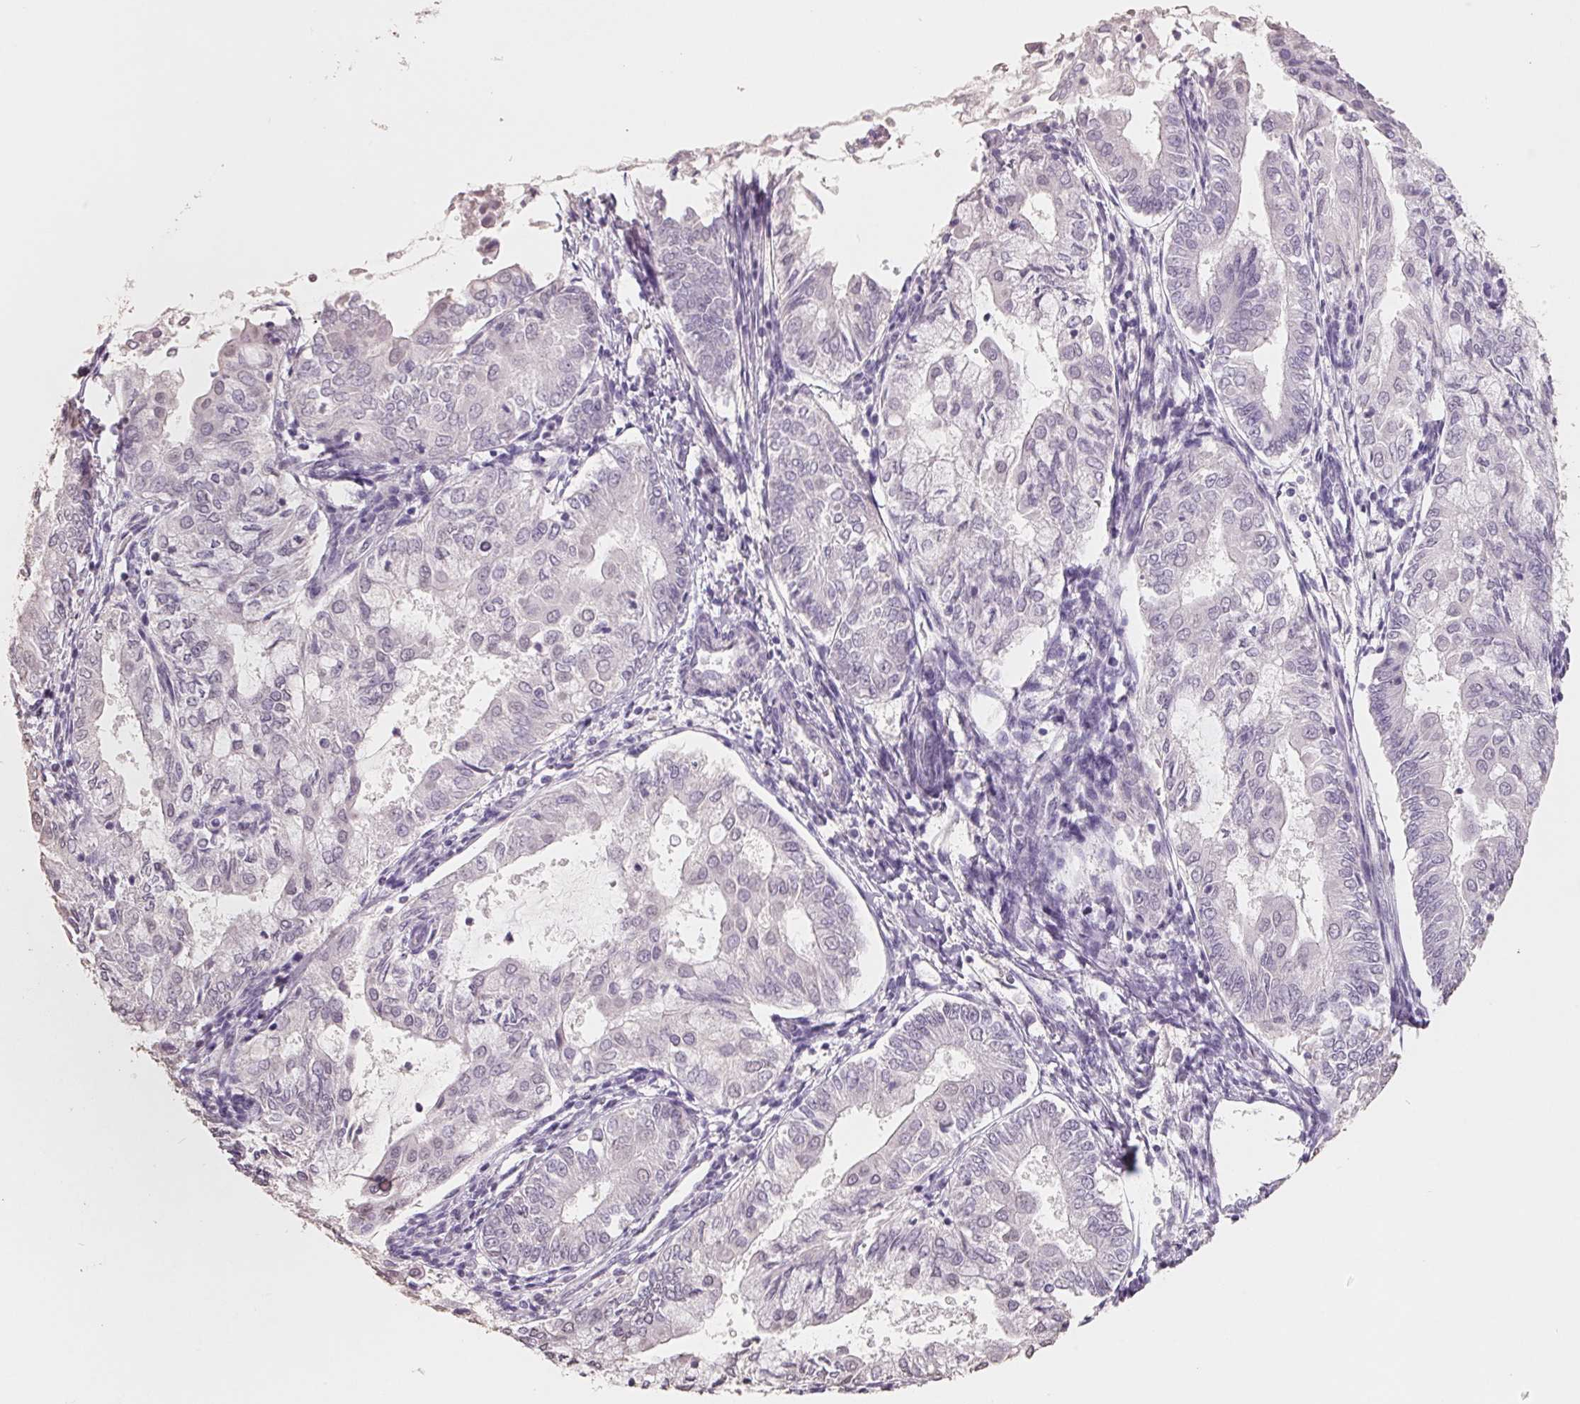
{"staining": {"intensity": "negative", "quantity": "none", "location": "none"}, "tissue": "endometrial cancer", "cell_type": "Tumor cells", "image_type": "cancer", "snomed": [{"axis": "morphology", "description": "Adenocarcinoma, NOS"}, {"axis": "topography", "description": "Endometrium"}], "caption": "Histopathology image shows no protein positivity in tumor cells of adenocarcinoma (endometrial) tissue.", "gene": "FTCD", "patient": {"sex": "female", "age": 68}}